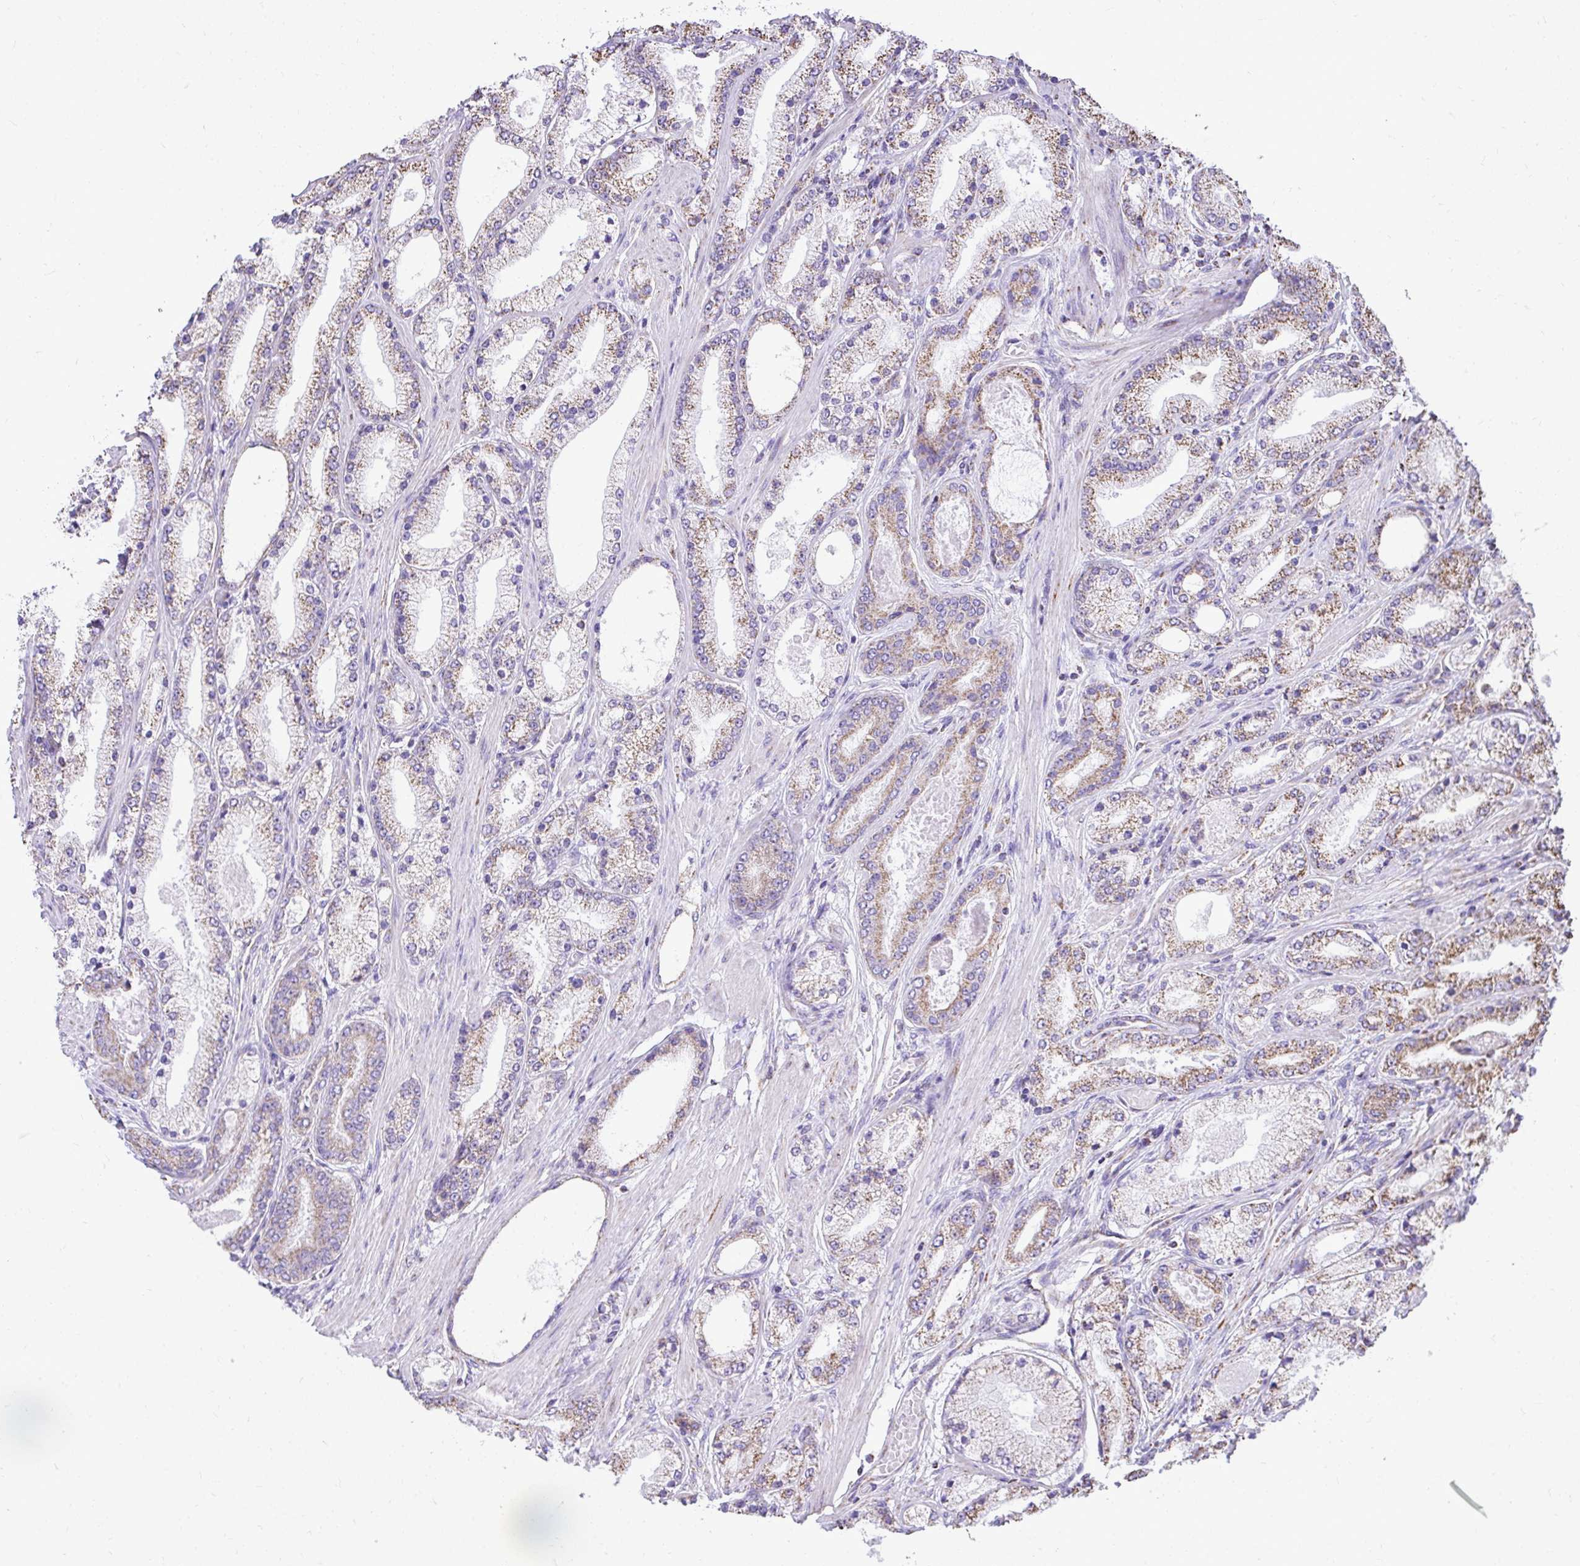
{"staining": {"intensity": "moderate", "quantity": ">75%", "location": "cytoplasmic/membranous"}, "tissue": "prostate cancer", "cell_type": "Tumor cells", "image_type": "cancer", "snomed": [{"axis": "morphology", "description": "Adenocarcinoma, High grade"}, {"axis": "topography", "description": "Prostate"}], "caption": "Tumor cells show medium levels of moderate cytoplasmic/membranous staining in about >75% of cells in human prostate high-grade adenocarcinoma.", "gene": "MPZL2", "patient": {"sex": "male", "age": 63}}